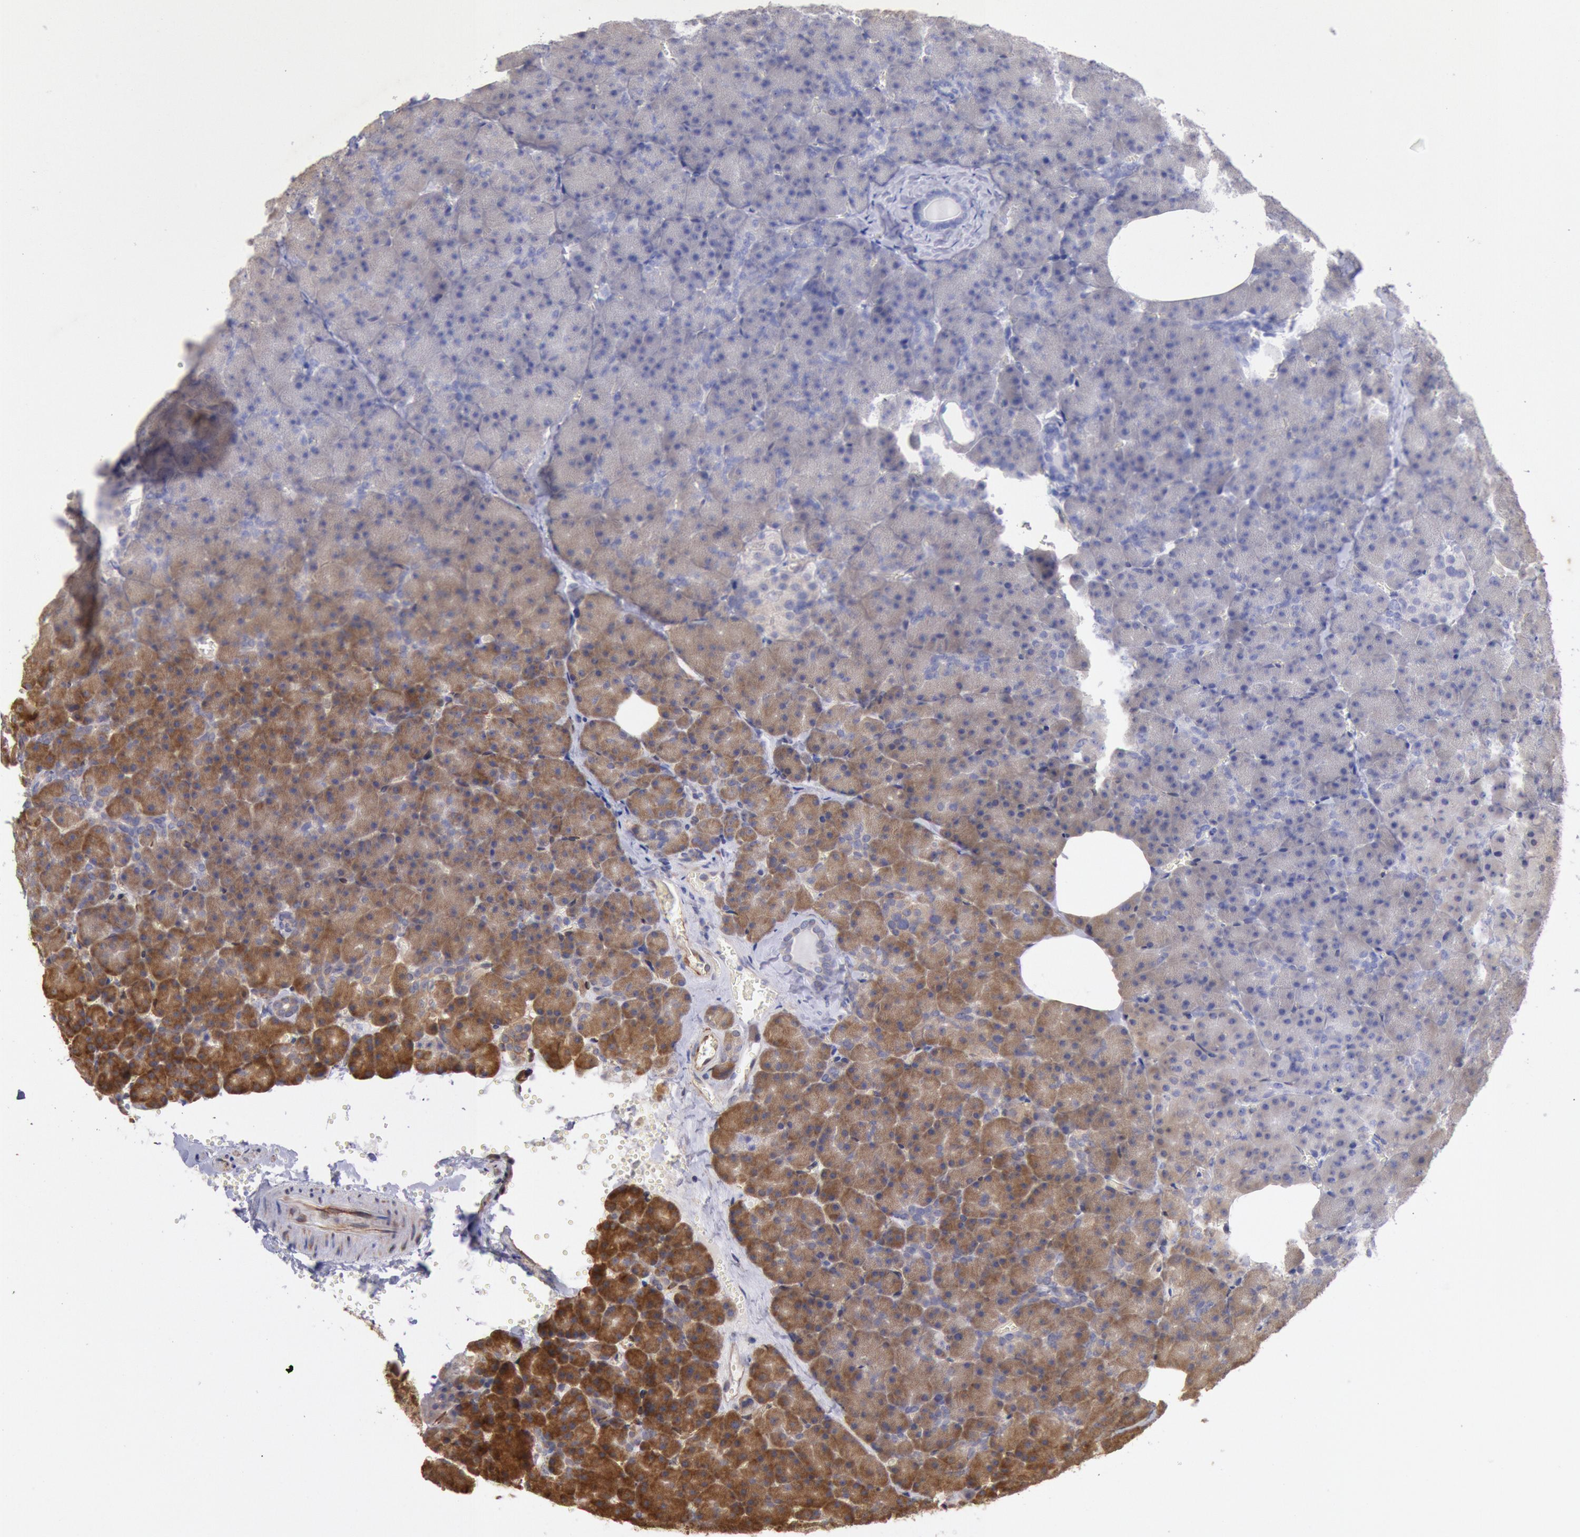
{"staining": {"intensity": "moderate", "quantity": ">75%", "location": "cytoplasmic/membranous"}, "tissue": "pancreas", "cell_type": "Exocrine glandular cells", "image_type": "normal", "snomed": [{"axis": "morphology", "description": "Normal tissue, NOS"}, {"axis": "topography", "description": "Pancreas"}], "caption": "Pancreas stained with DAB (3,3'-diaminobenzidine) immunohistochemistry (IHC) demonstrates medium levels of moderate cytoplasmic/membranous expression in about >75% of exocrine glandular cells.", "gene": "DRG1", "patient": {"sex": "female", "age": 35}}